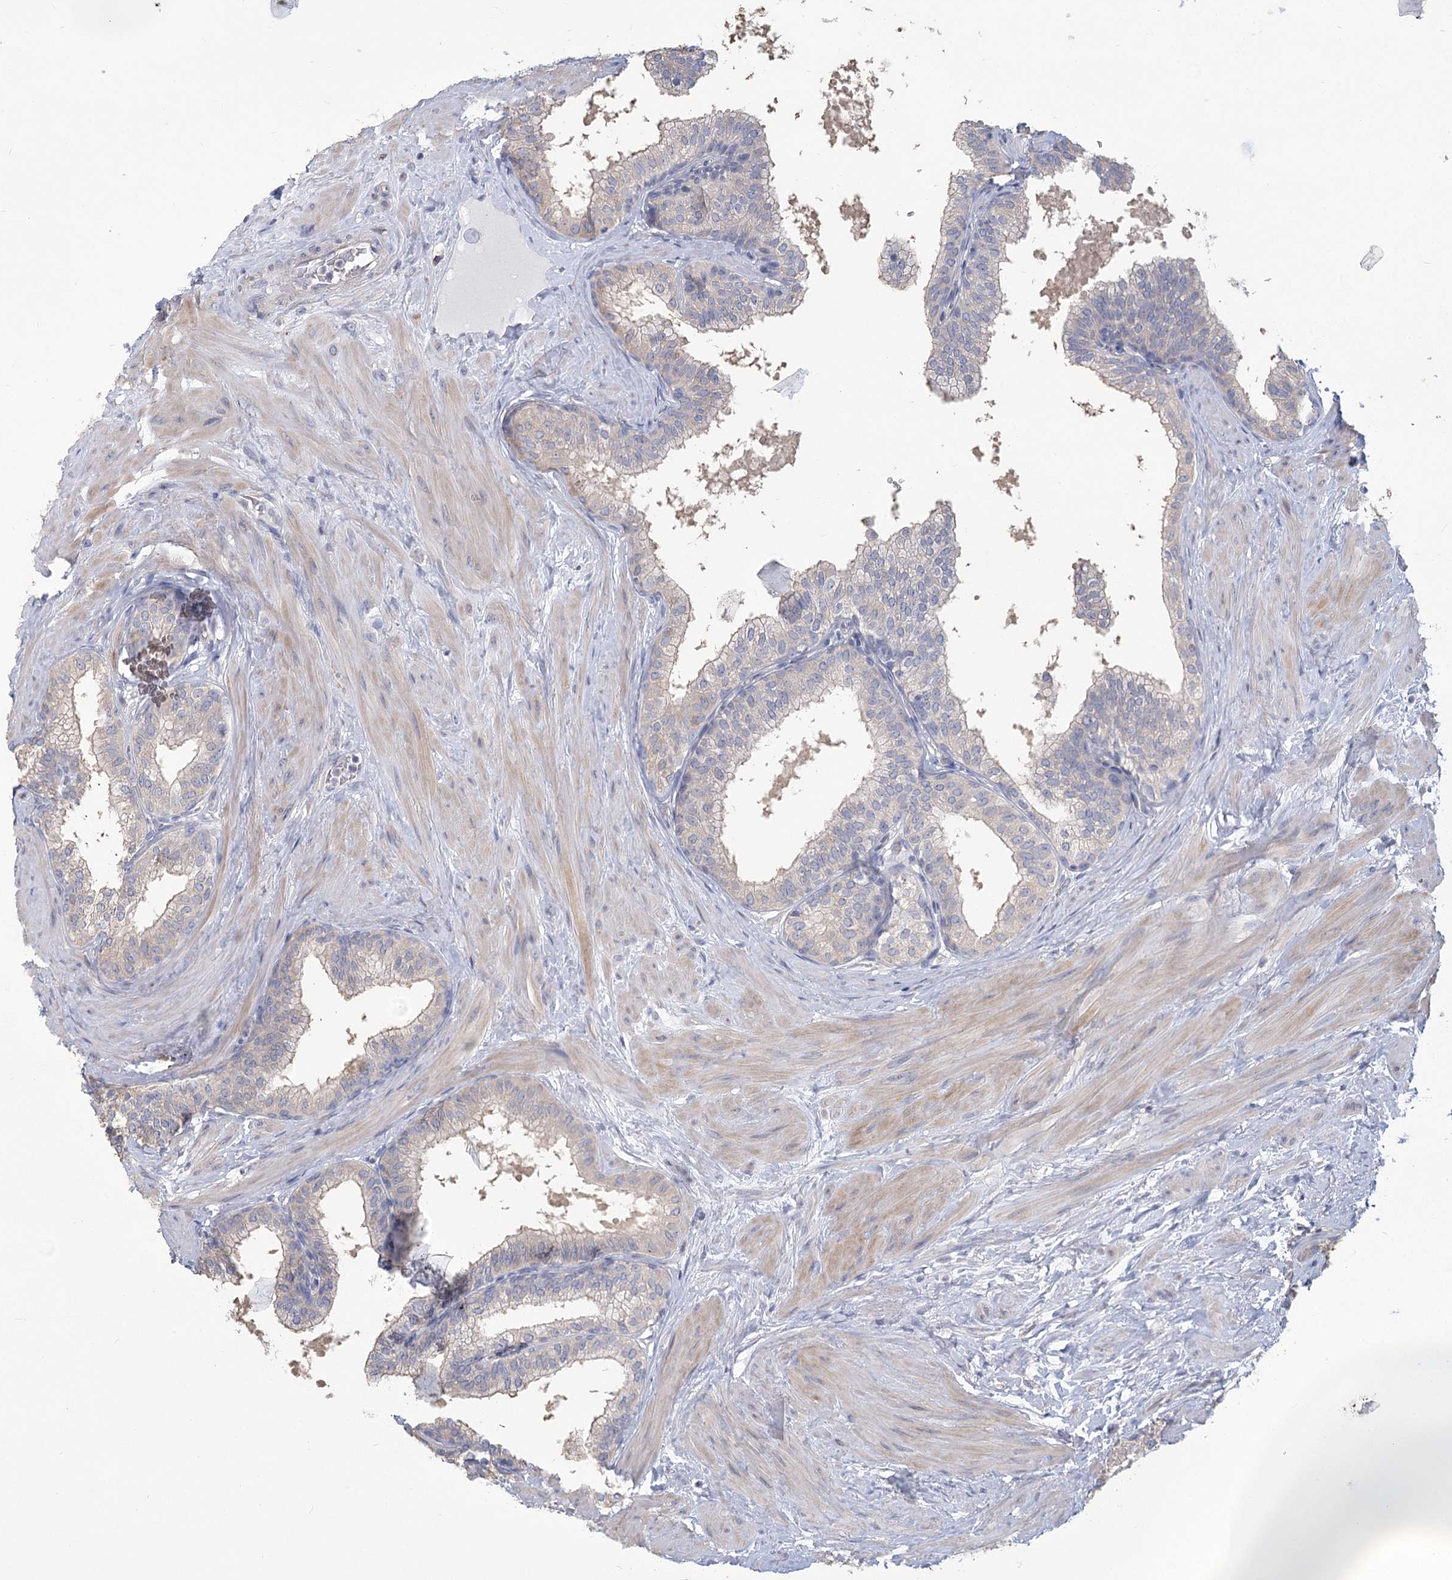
{"staining": {"intensity": "negative", "quantity": "none", "location": "none"}, "tissue": "prostate", "cell_type": "Glandular cells", "image_type": "normal", "snomed": [{"axis": "morphology", "description": "Normal tissue, NOS"}, {"axis": "topography", "description": "Prostate"}], "caption": "Immunohistochemistry of benign human prostate shows no expression in glandular cells.", "gene": "CNTLN", "patient": {"sex": "male", "age": 60}}